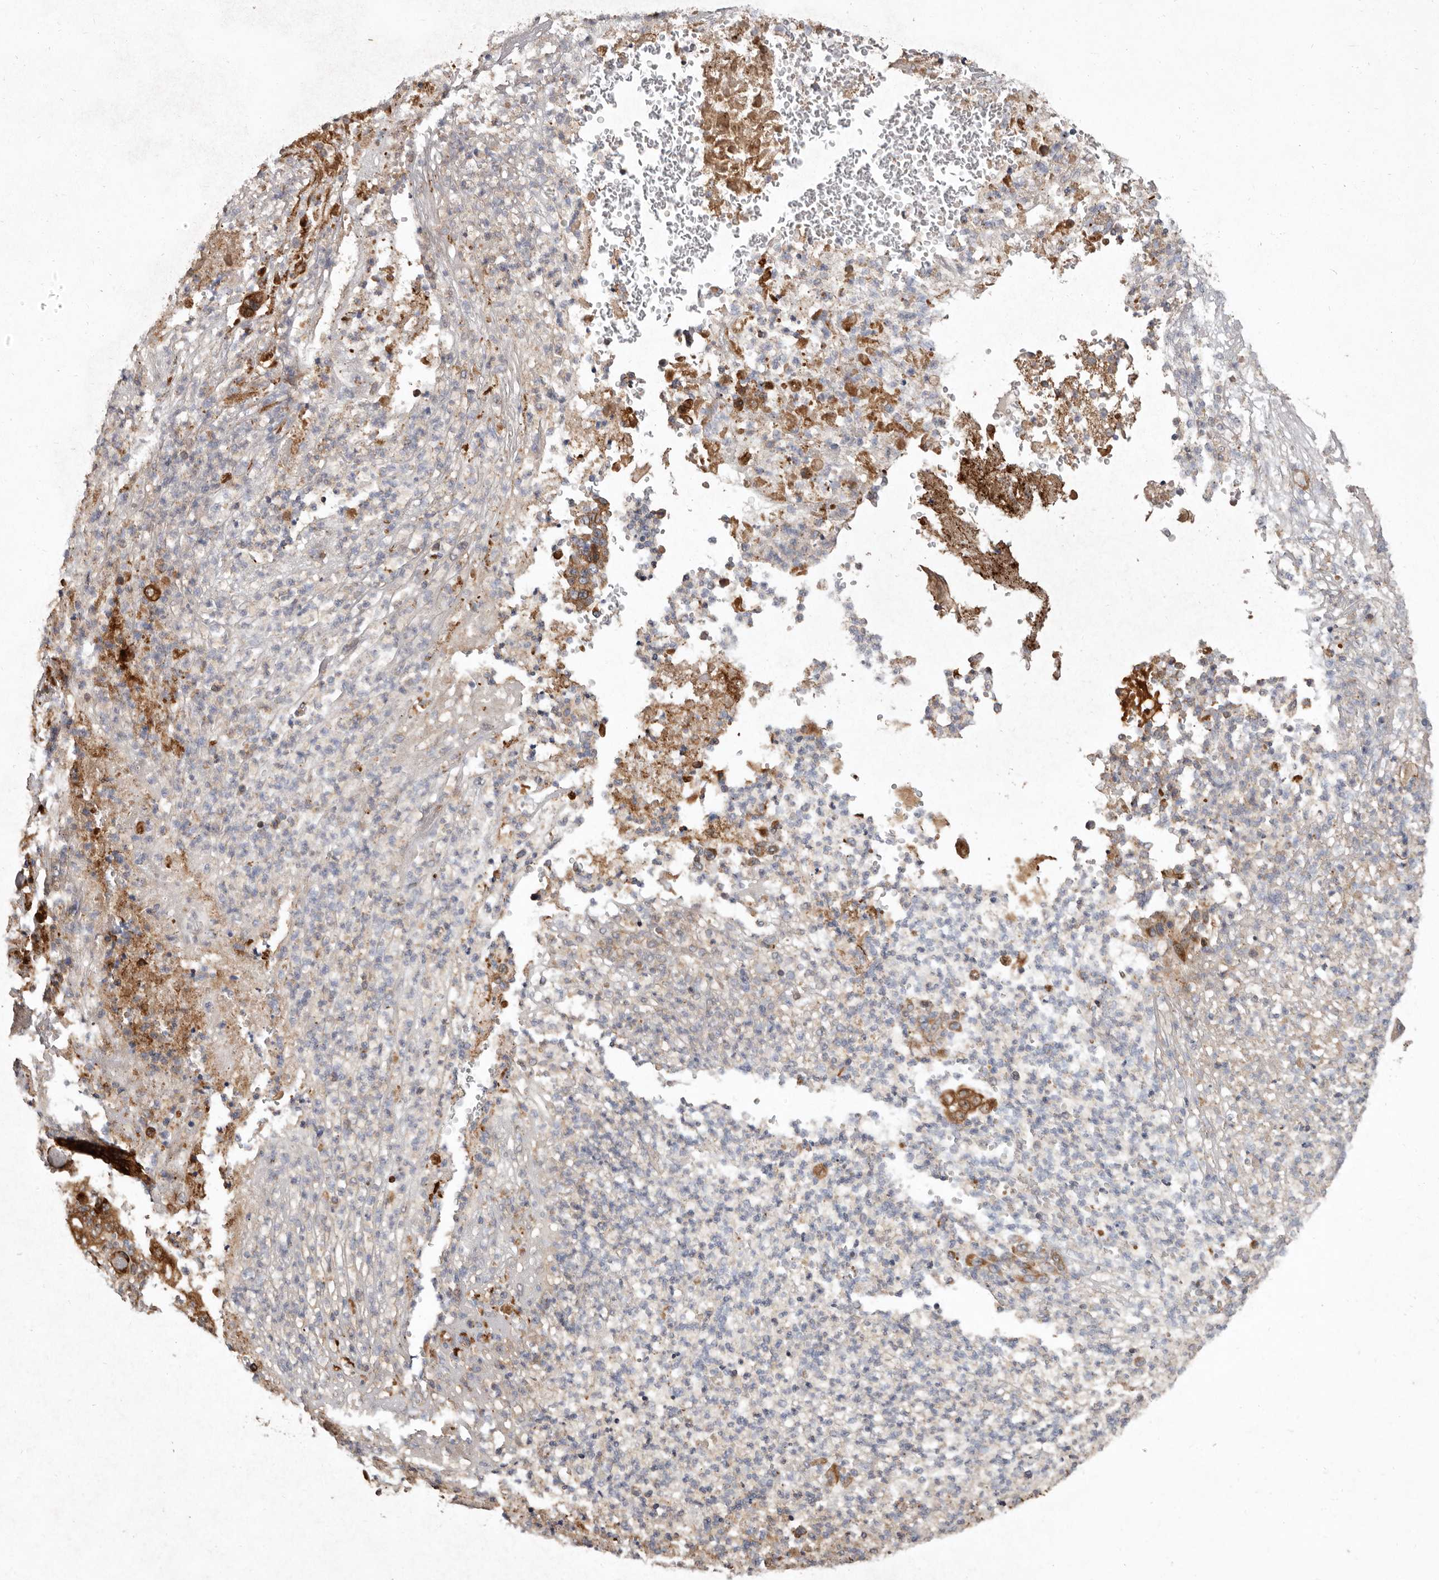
{"staining": {"intensity": "strong", "quantity": ">75%", "location": "cytoplasmic/membranous"}, "tissue": "stomach cancer", "cell_type": "Tumor cells", "image_type": "cancer", "snomed": [{"axis": "morphology", "description": "Adenocarcinoma, NOS"}, {"axis": "topography", "description": "Stomach"}], "caption": "Approximately >75% of tumor cells in human stomach adenocarcinoma show strong cytoplasmic/membranous protein staining as visualized by brown immunohistochemical staining.", "gene": "FLAD1", "patient": {"sex": "female", "age": 73}}